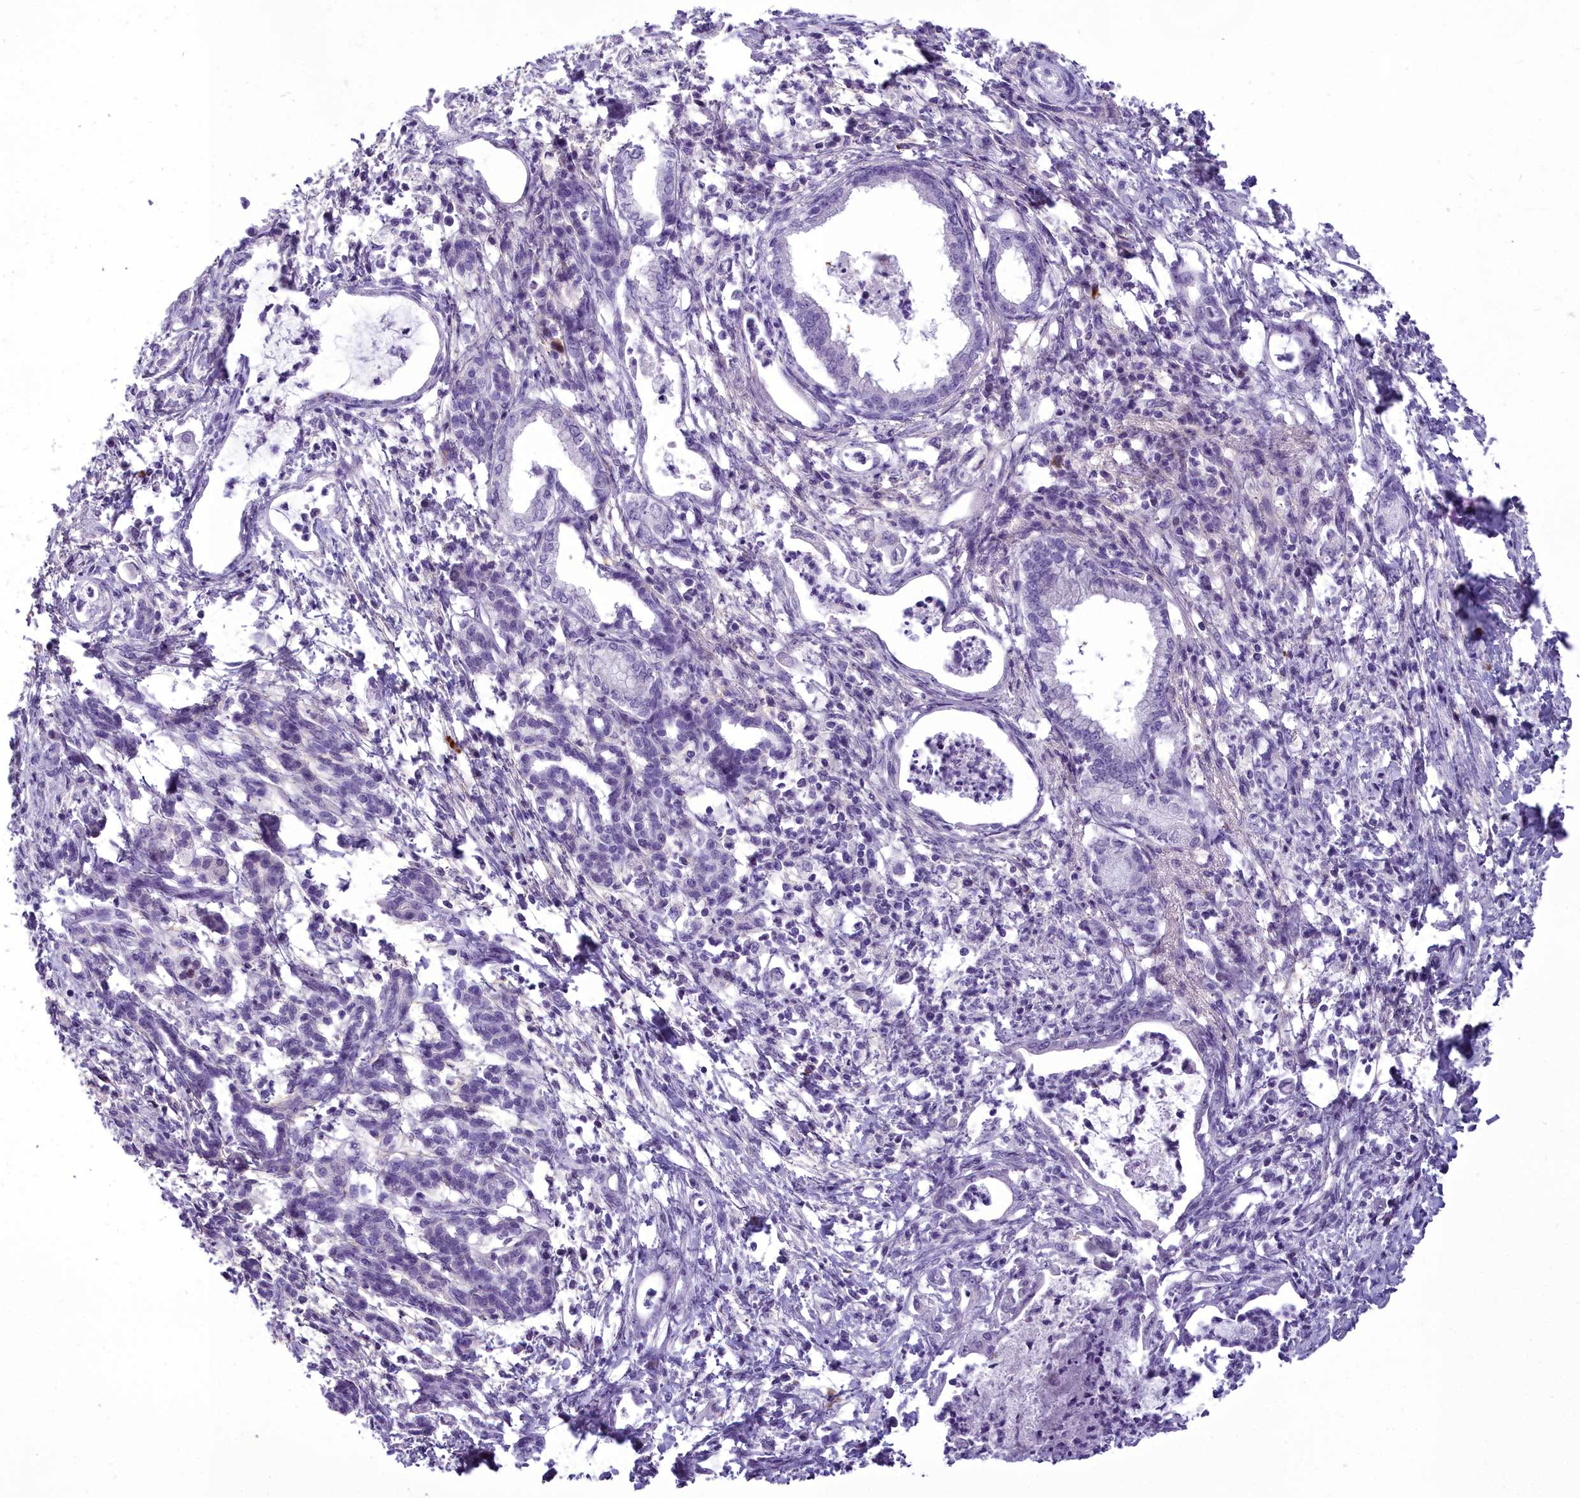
{"staining": {"intensity": "negative", "quantity": "none", "location": "none"}, "tissue": "pancreatic cancer", "cell_type": "Tumor cells", "image_type": "cancer", "snomed": [{"axis": "morphology", "description": "Adenocarcinoma, NOS"}, {"axis": "topography", "description": "Pancreas"}], "caption": "IHC of human pancreatic adenocarcinoma exhibits no staining in tumor cells. (Stains: DAB immunohistochemistry (IHC) with hematoxylin counter stain, Microscopy: brightfield microscopy at high magnification).", "gene": "OSTN", "patient": {"sex": "female", "age": 55}}